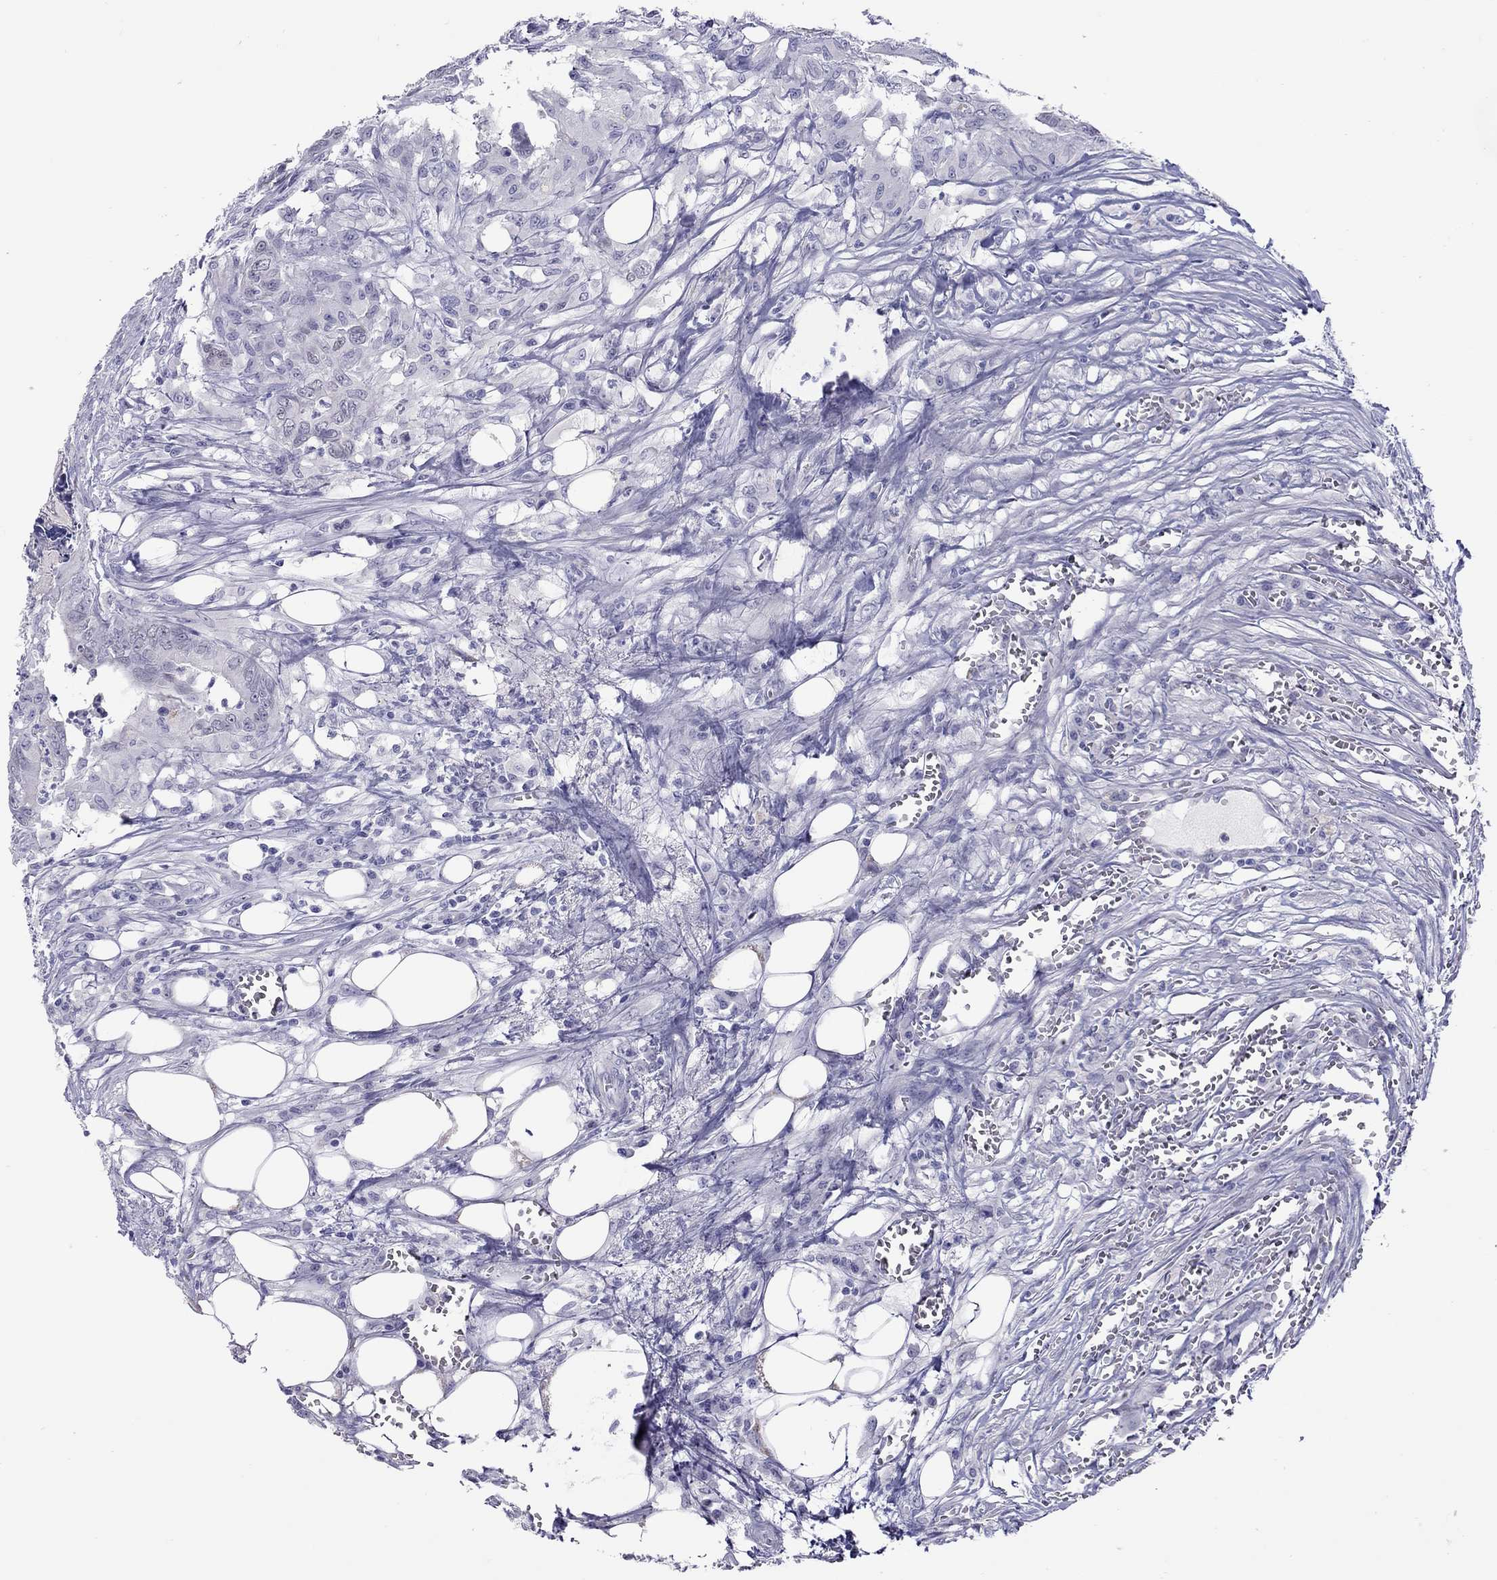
{"staining": {"intensity": "negative", "quantity": "none", "location": "none"}, "tissue": "colorectal cancer", "cell_type": "Tumor cells", "image_type": "cancer", "snomed": [{"axis": "morphology", "description": "Adenocarcinoma, NOS"}, {"axis": "topography", "description": "Colon"}], "caption": "DAB immunohistochemical staining of human adenocarcinoma (colorectal) exhibits no significant positivity in tumor cells.", "gene": "CHRNB3", "patient": {"sex": "male", "age": 84}}